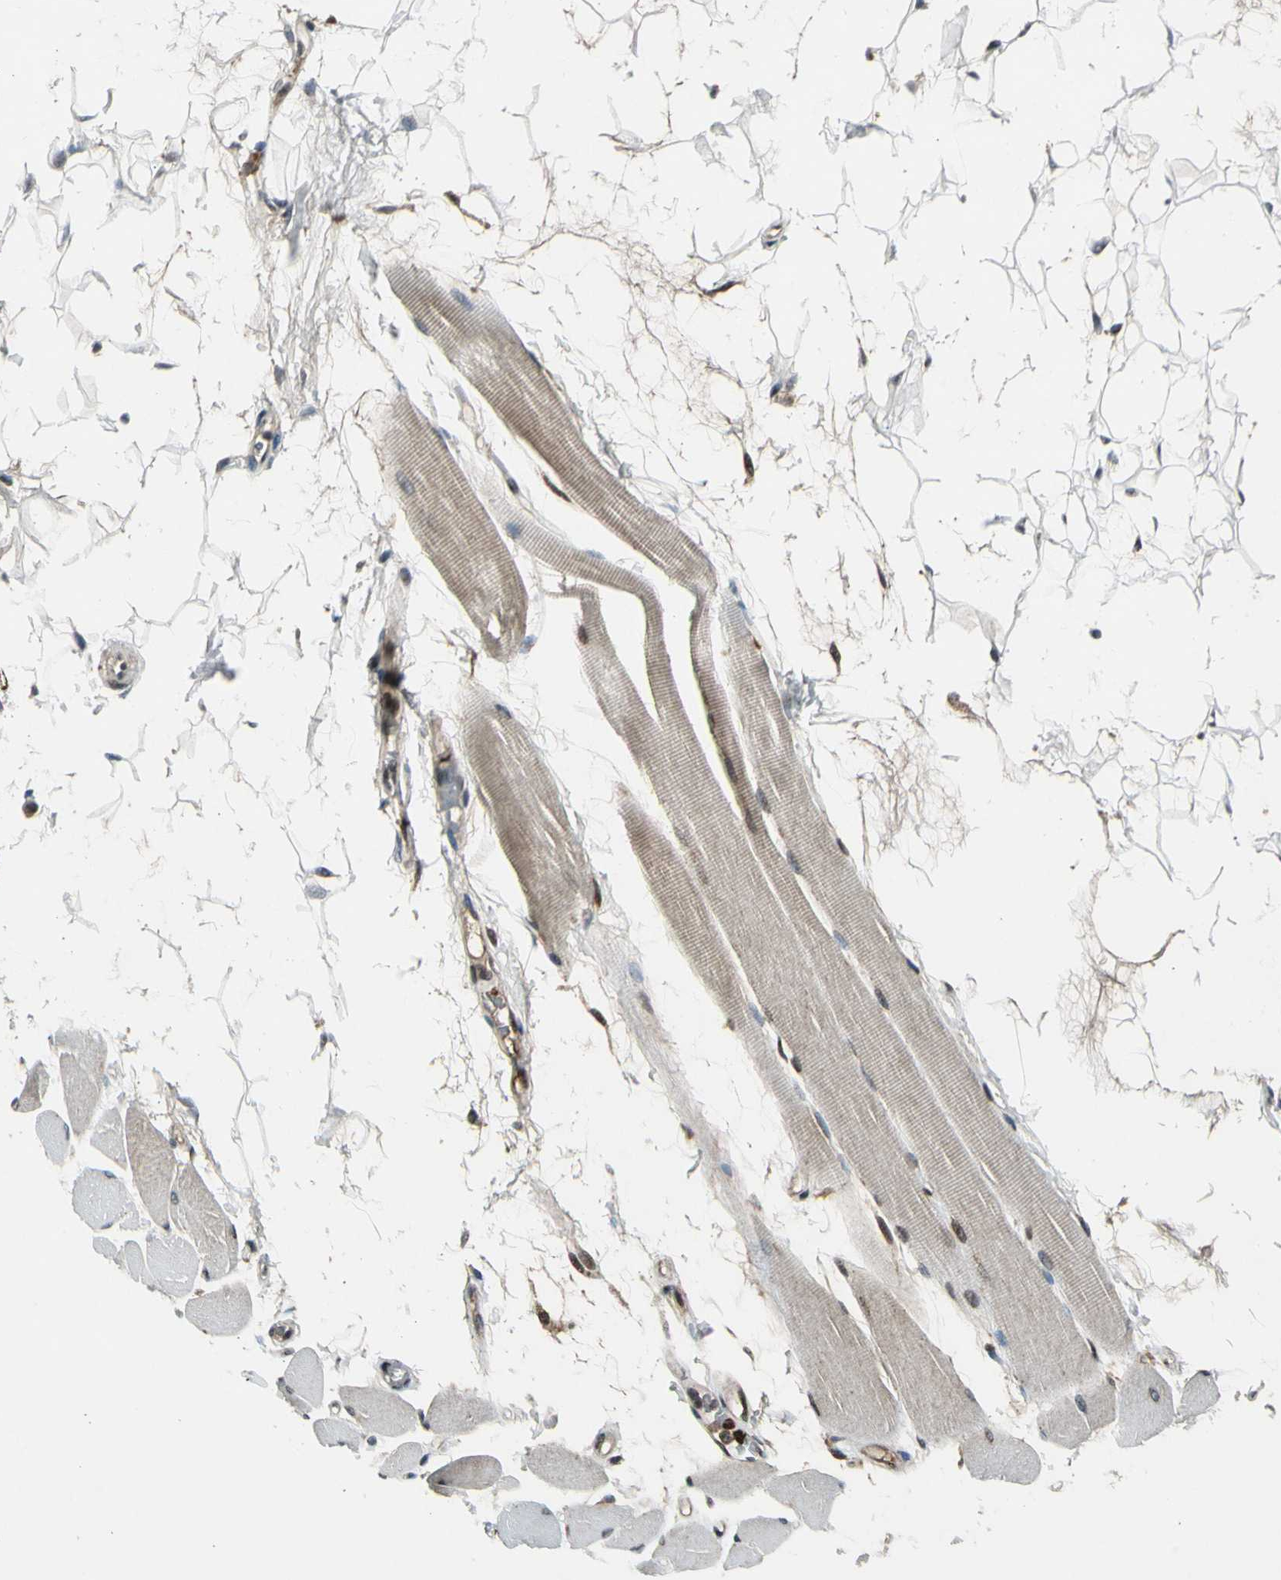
{"staining": {"intensity": "moderate", "quantity": "25%-75%", "location": "cytoplasmic/membranous"}, "tissue": "skeletal muscle", "cell_type": "Myocytes", "image_type": "normal", "snomed": [{"axis": "morphology", "description": "Normal tissue, NOS"}, {"axis": "topography", "description": "Skeletal muscle"}, {"axis": "topography", "description": "Oral tissue"}, {"axis": "topography", "description": "Peripheral nerve tissue"}], "caption": "Moderate cytoplasmic/membranous protein positivity is seen in approximately 25%-75% of myocytes in skeletal muscle. The protein is shown in brown color, while the nuclei are stained blue.", "gene": "PDPN", "patient": {"sex": "female", "age": 84}}